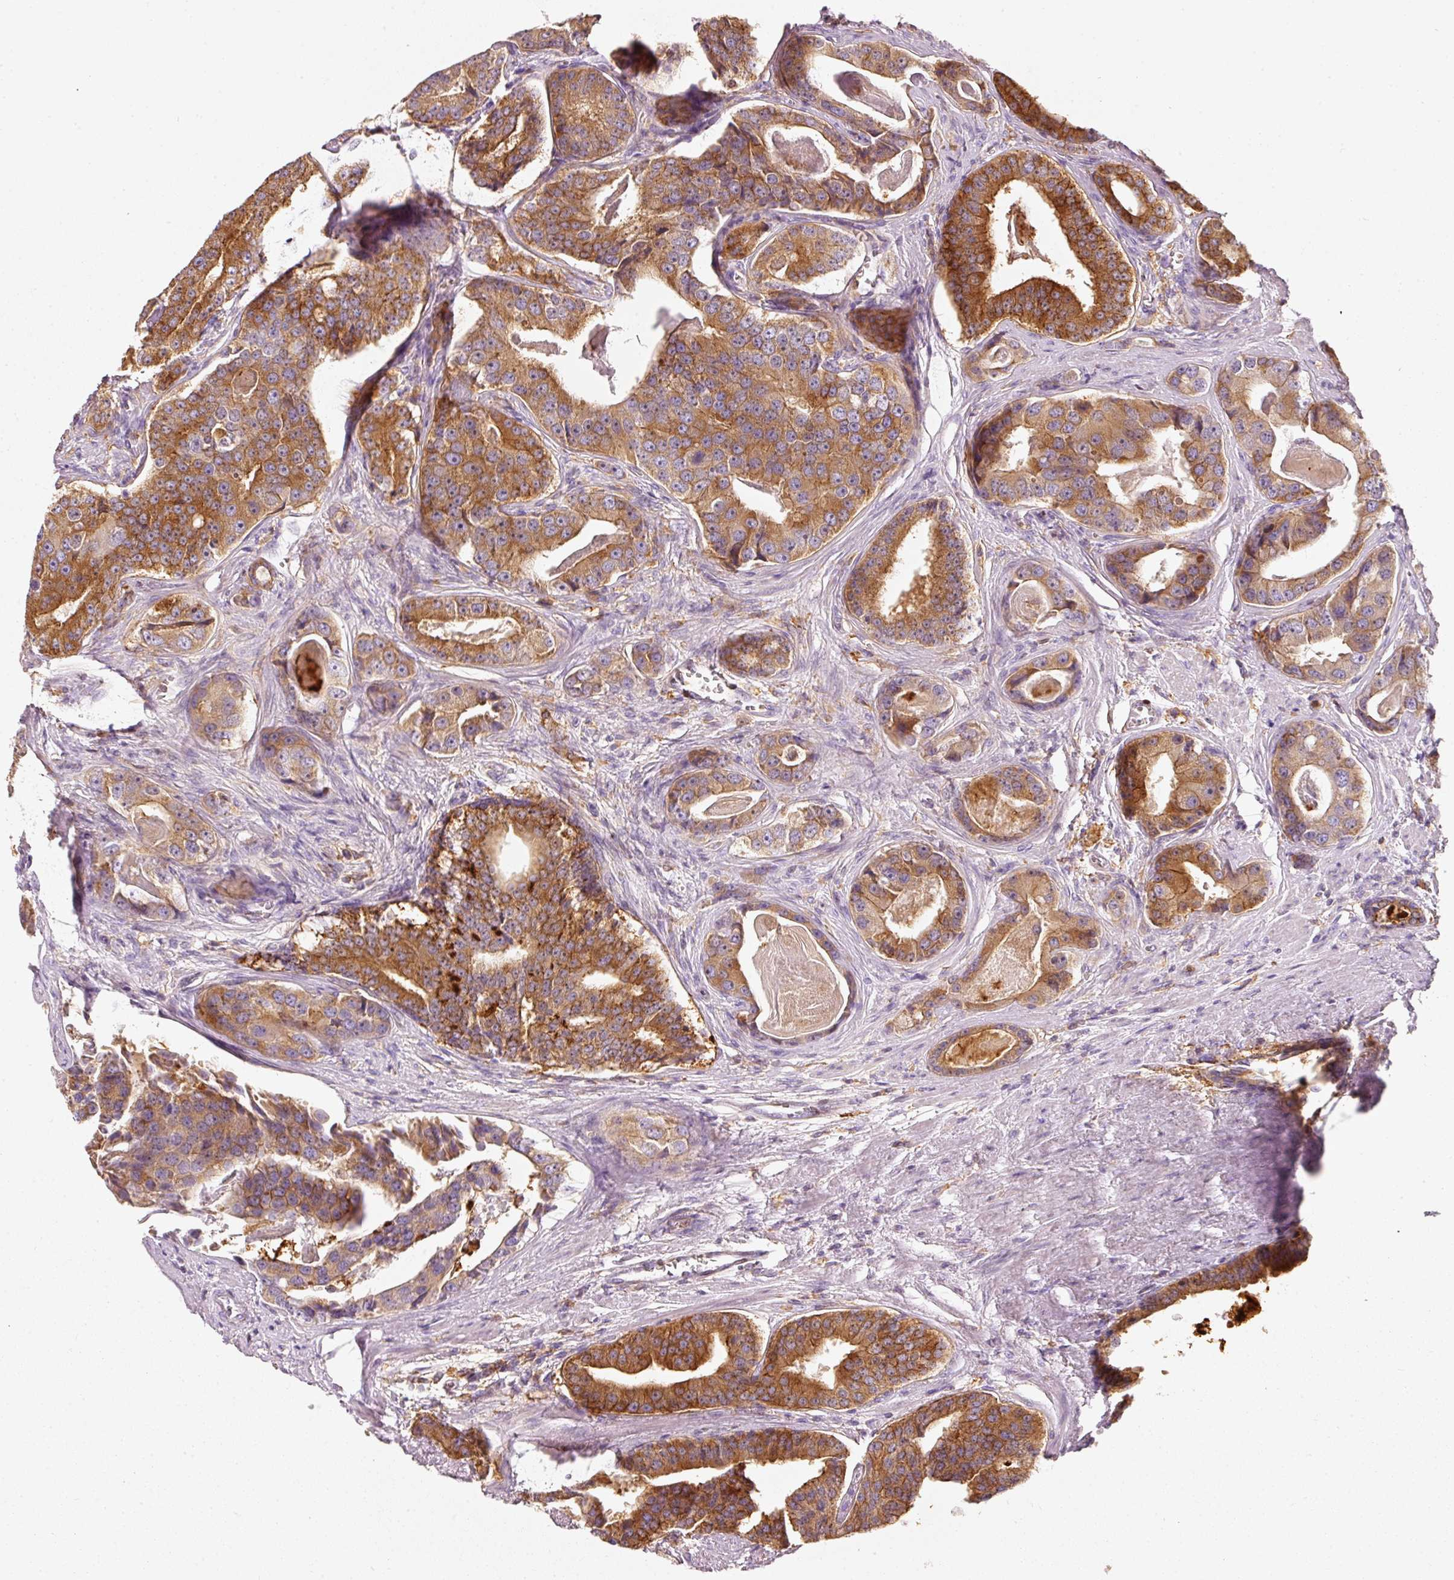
{"staining": {"intensity": "strong", "quantity": ">75%", "location": "cytoplasmic/membranous"}, "tissue": "prostate cancer", "cell_type": "Tumor cells", "image_type": "cancer", "snomed": [{"axis": "morphology", "description": "Adenocarcinoma, High grade"}, {"axis": "topography", "description": "Prostate"}], "caption": "Prostate cancer stained with a protein marker exhibits strong staining in tumor cells.", "gene": "IQGAP2", "patient": {"sex": "male", "age": 71}}